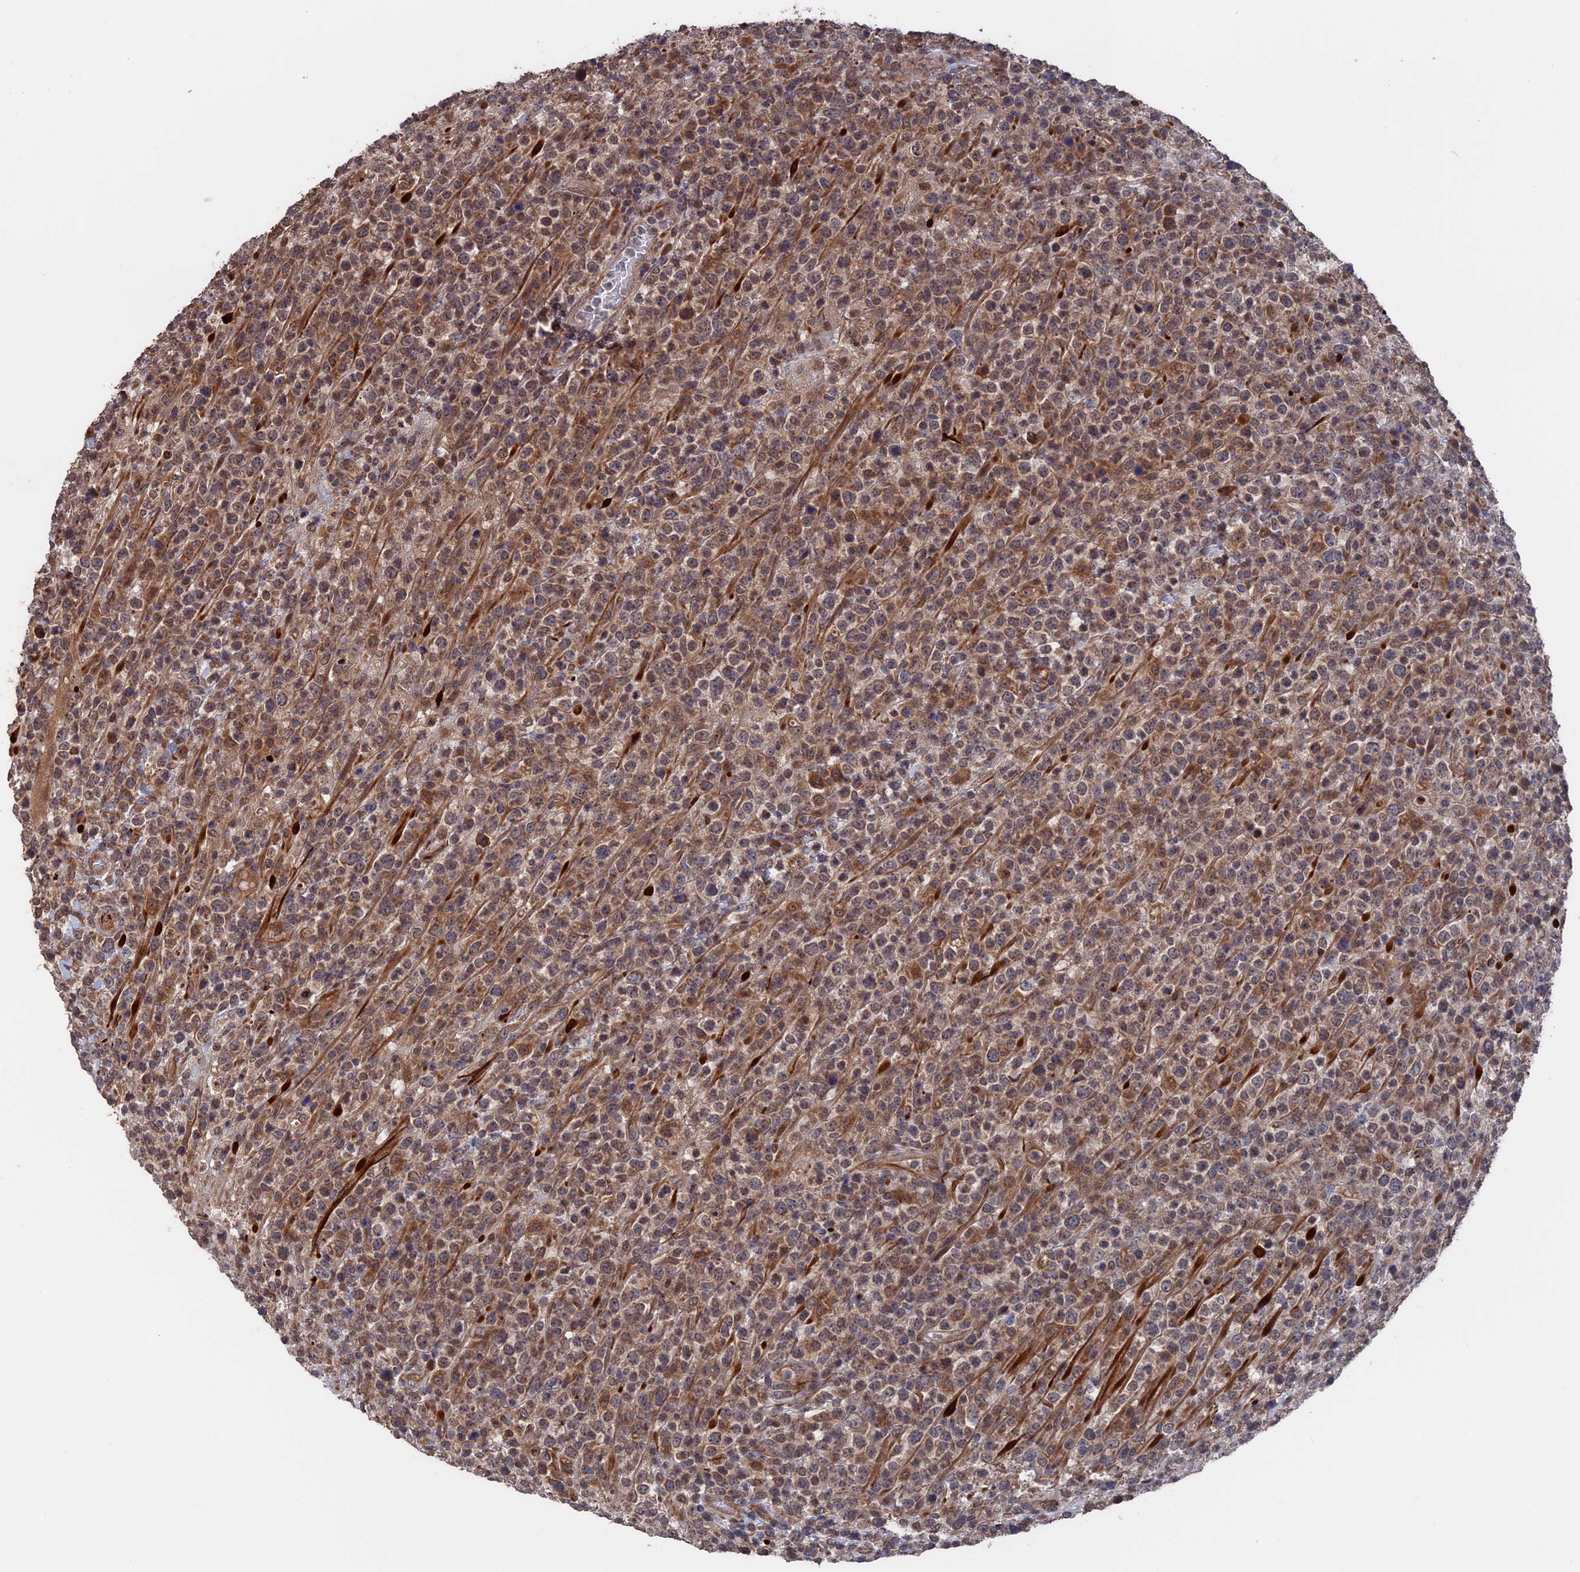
{"staining": {"intensity": "moderate", "quantity": "25%-75%", "location": "cytoplasmic/membranous"}, "tissue": "lymphoma", "cell_type": "Tumor cells", "image_type": "cancer", "snomed": [{"axis": "morphology", "description": "Malignant lymphoma, non-Hodgkin's type, High grade"}, {"axis": "topography", "description": "Colon"}], "caption": "A high-resolution image shows immunohistochemistry (IHC) staining of lymphoma, which demonstrates moderate cytoplasmic/membranous staining in about 25%-75% of tumor cells. (DAB = brown stain, brightfield microscopy at high magnification).", "gene": "PLA2G15", "patient": {"sex": "female", "age": 53}}